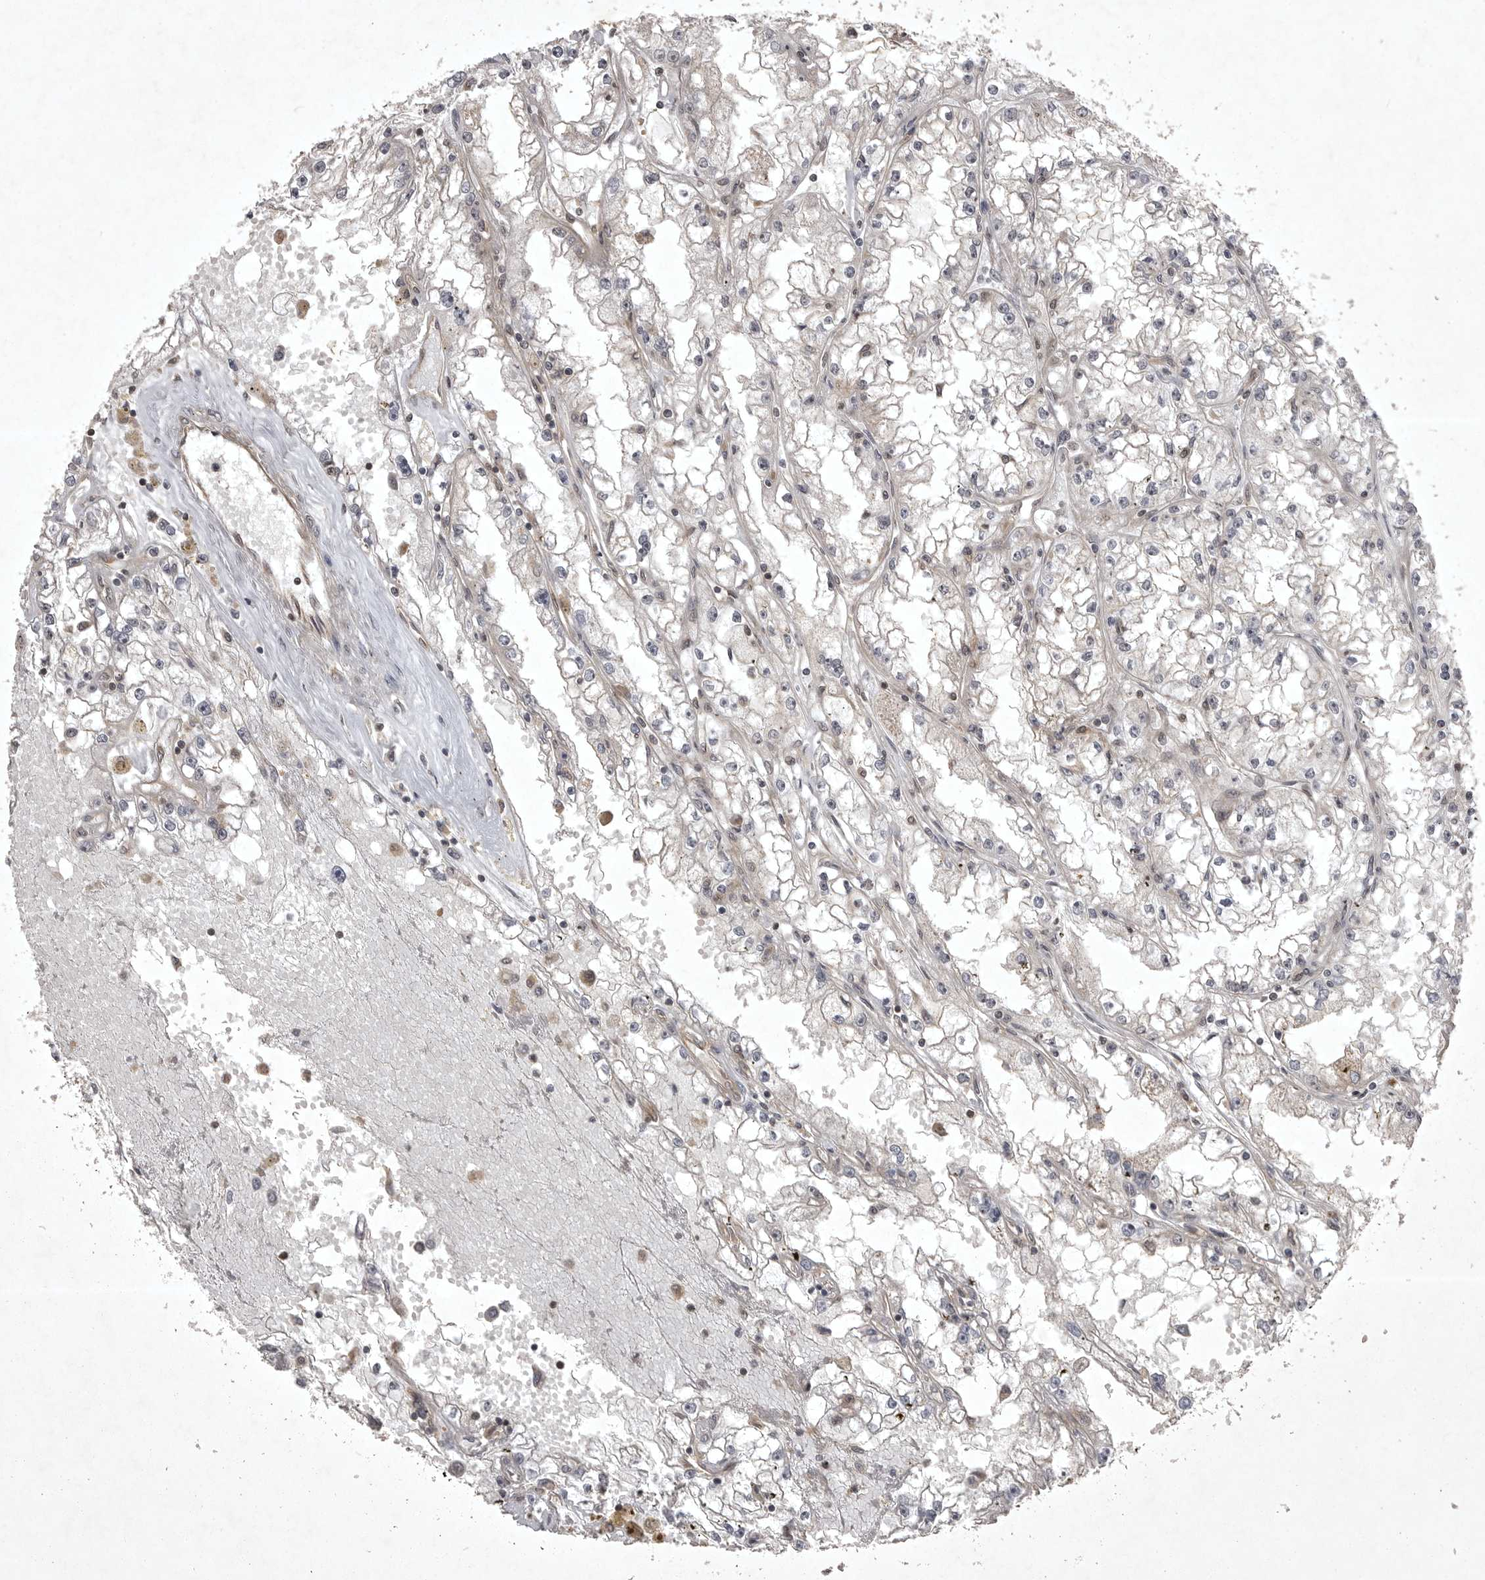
{"staining": {"intensity": "negative", "quantity": "none", "location": "none"}, "tissue": "renal cancer", "cell_type": "Tumor cells", "image_type": "cancer", "snomed": [{"axis": "morphology", "description": "Adenocarcinoma, NOS"}, {"axis": "topography", "description": "Kidney"}], "caption": "The immunohistochemistry photomicrograph has no significant staining in tumor cells of renal adenocarcinoma tissue.", "gene": "STK24", "patient": {"sex": "male", "age": 56}}